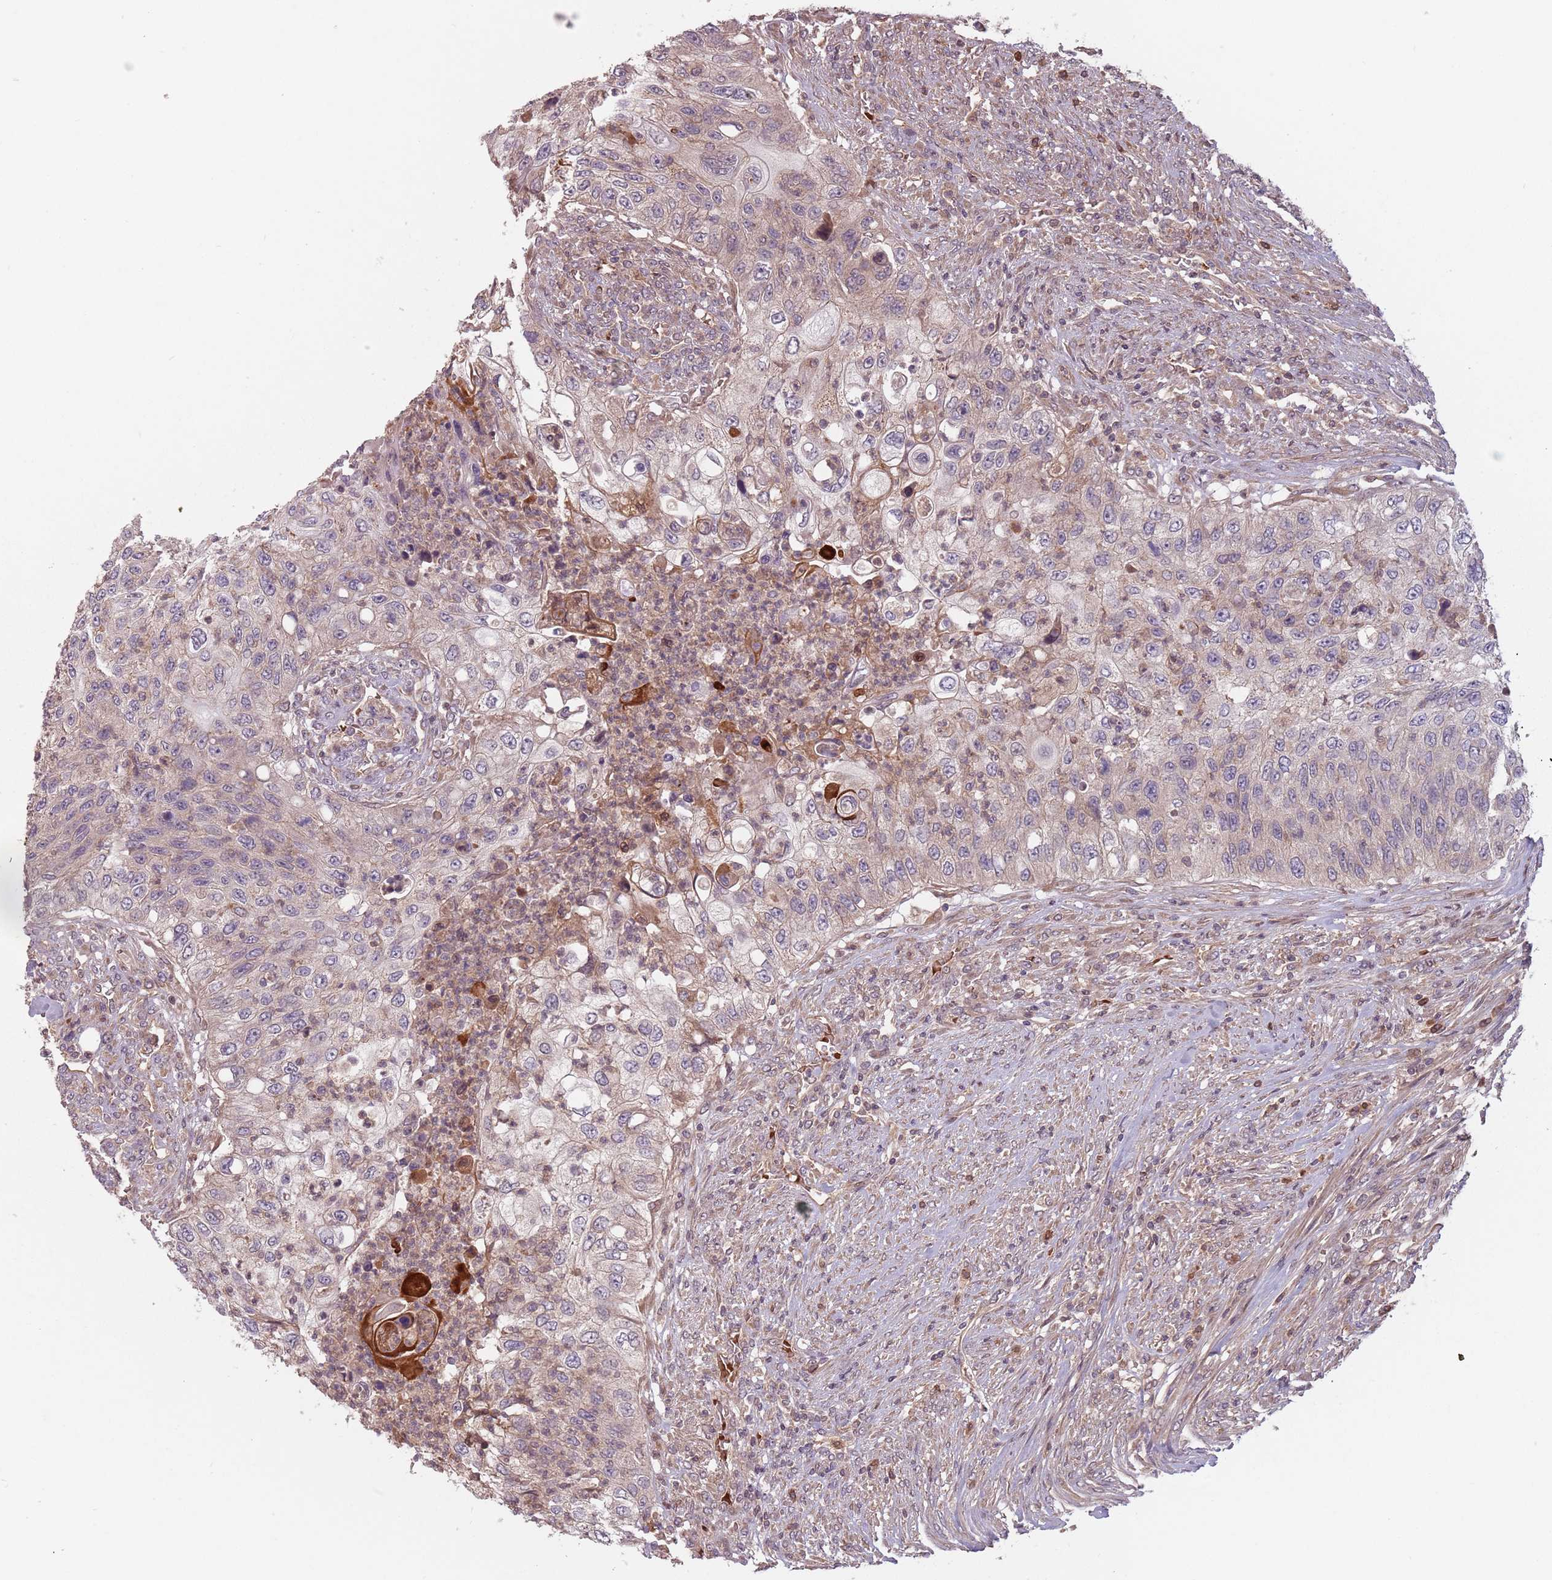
{"staining": {"intensity": "weak", "quantity": "<25%", "location": "cytoplasmic/membranous"}, "tissue": "urothelial cancer", "cell_type": "Tumor cells", "image_type": "cancer", "snomed": [{"axis": "morphology", "description": "Urothelial carcinoma, High grade"}, {"axis": "topography", "description": "Urinary bladder"}], "caption": "DAB (3,3'-diaminobenzidine) immunohistochemical staining of urothelial cancer reveals no significant staining in tumor cells.", "gene": "GPR180", "patient": {"sex": "female", "age": 60}}